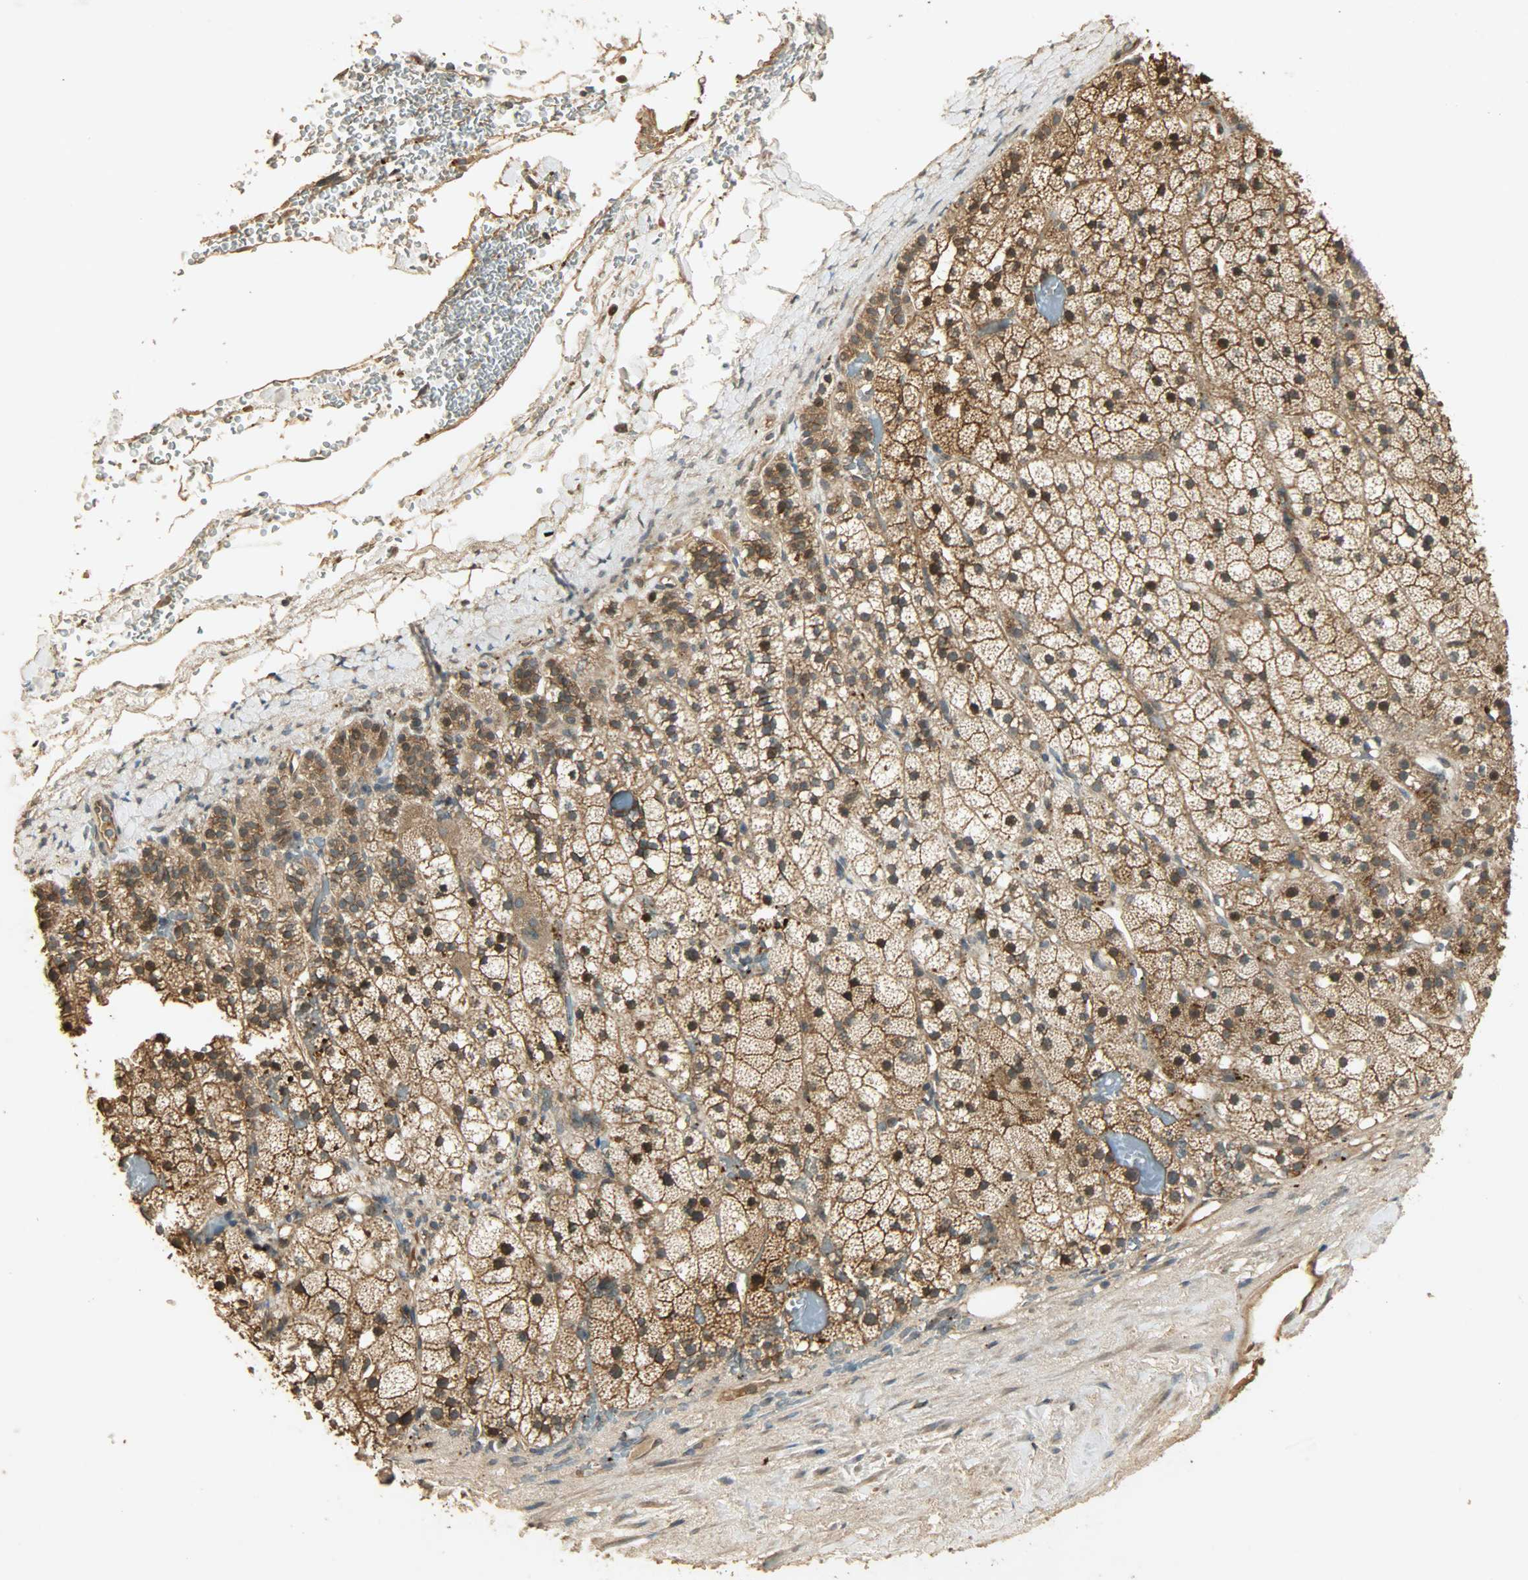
{"staining": {"intensity": "moderate", "quantity": ">75%", "location": "cytoplasmic/membranous"}, "tissue": "adrenal gland", "cell_type": "Glandular cells", "image_type": "normal", "snomed": [{"axis": "morphology", "description": "Normal tissue, NOS"}, {"axis": "topography", "description": "Adrenal gland"}], "caption": "The micrograph shows staining of benign adrenal gland, revealing moderate cytoplasmic/membranous protein staining (brown color) within glandular cells.", "gene": "ATP2B1", "patient": {"sex": "male", "age": 35}}